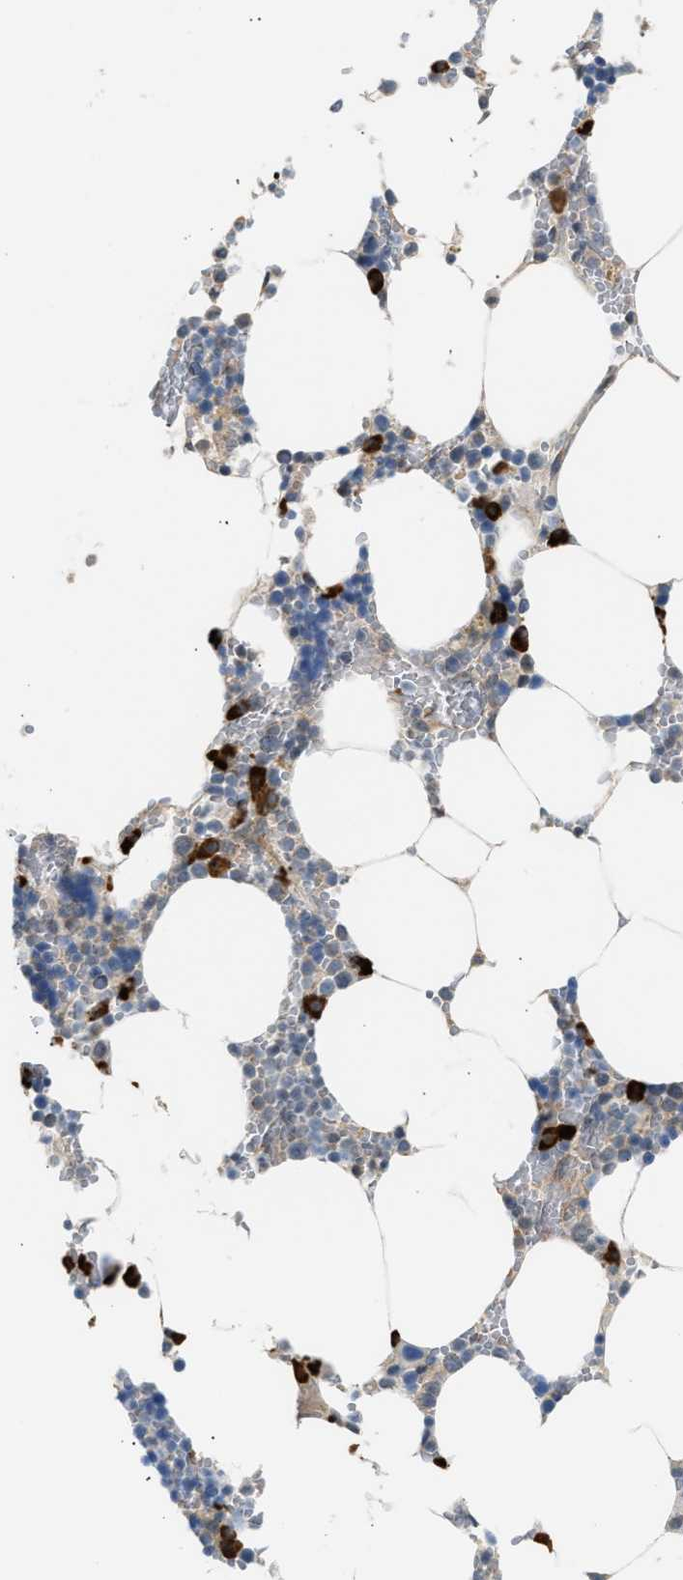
{"staining": {"intensity": "strong", "quantity": "<25%", "location": "cytoplasmic/membranous"}, "tissue": "bone marrow", "cell_type": "Hematopoietic cells", "image_type": "normal", "snomed": [{"axis": "morphology", "description": "Normal tissue, NOS"}, {"axis": "topography", "description": "Bone marrow"}], "caption": "Brown immunohistochemical staining in benign bone marrow exhibits strong cytoplasmic/membranous positivity in about <25% of hematopoietic cells.", "gene": "KCNC2", "patient": {"sex": "male", "age": 70}}